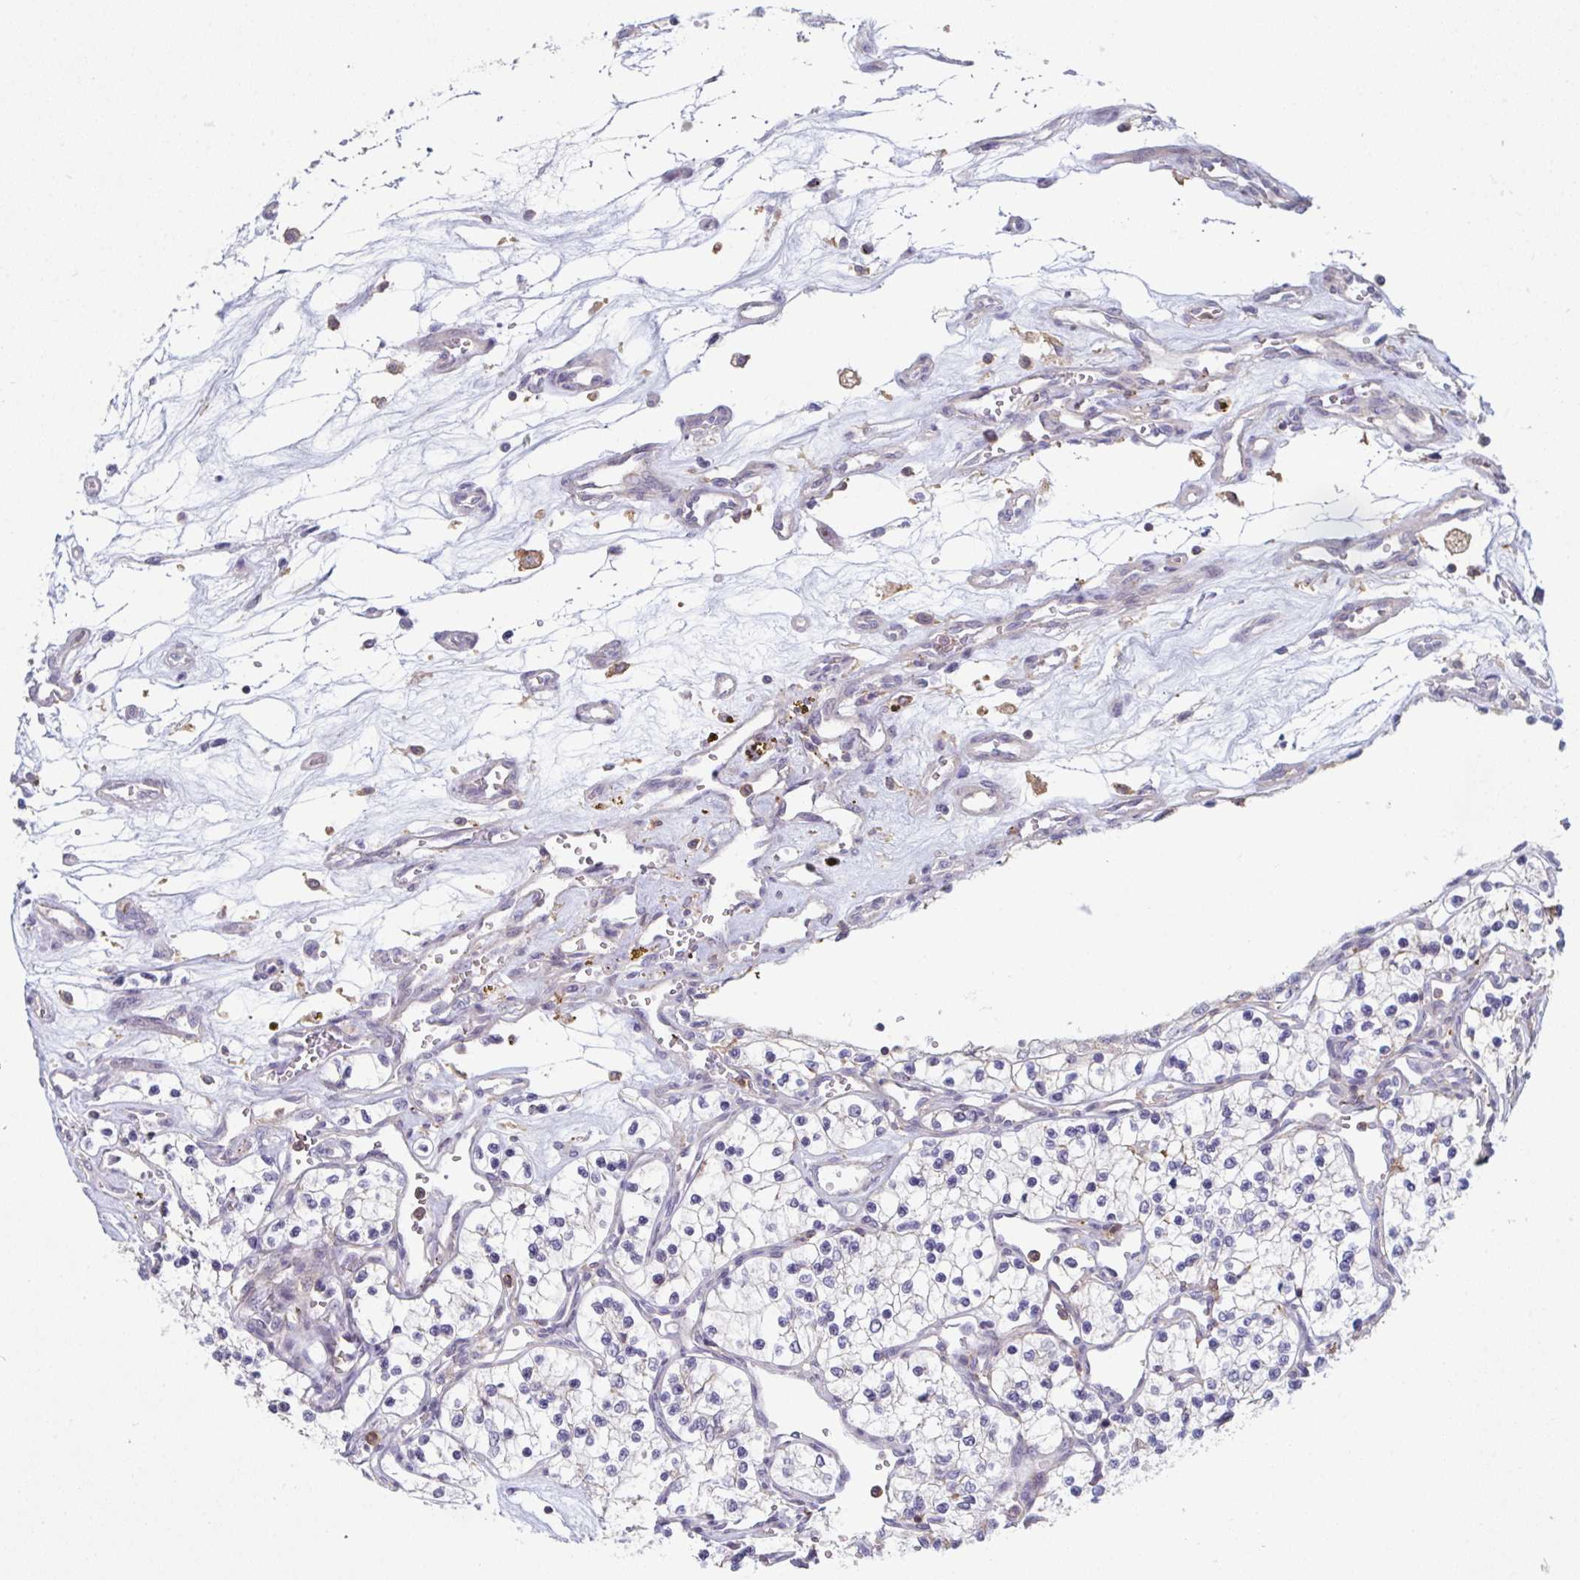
{"staining": {"intensity": "negative", "quantity": "none", "location": "none"}, "tissue": "renal cancer", "cell_type": "Tumor cells", "image_type": "cancer", "snomed": [{"axis": "morphology", "description": "Adenocarcinoma, NOS"}, {"axis": "topography", "description": "Kidney"}], "caption": "The immunohistochemistry photomicrograph has no significant staining in tumor cells of renal adenocarcinoma tissue.", "gene": "DISP2", "patient": {"sex": "female", "age": 69}}